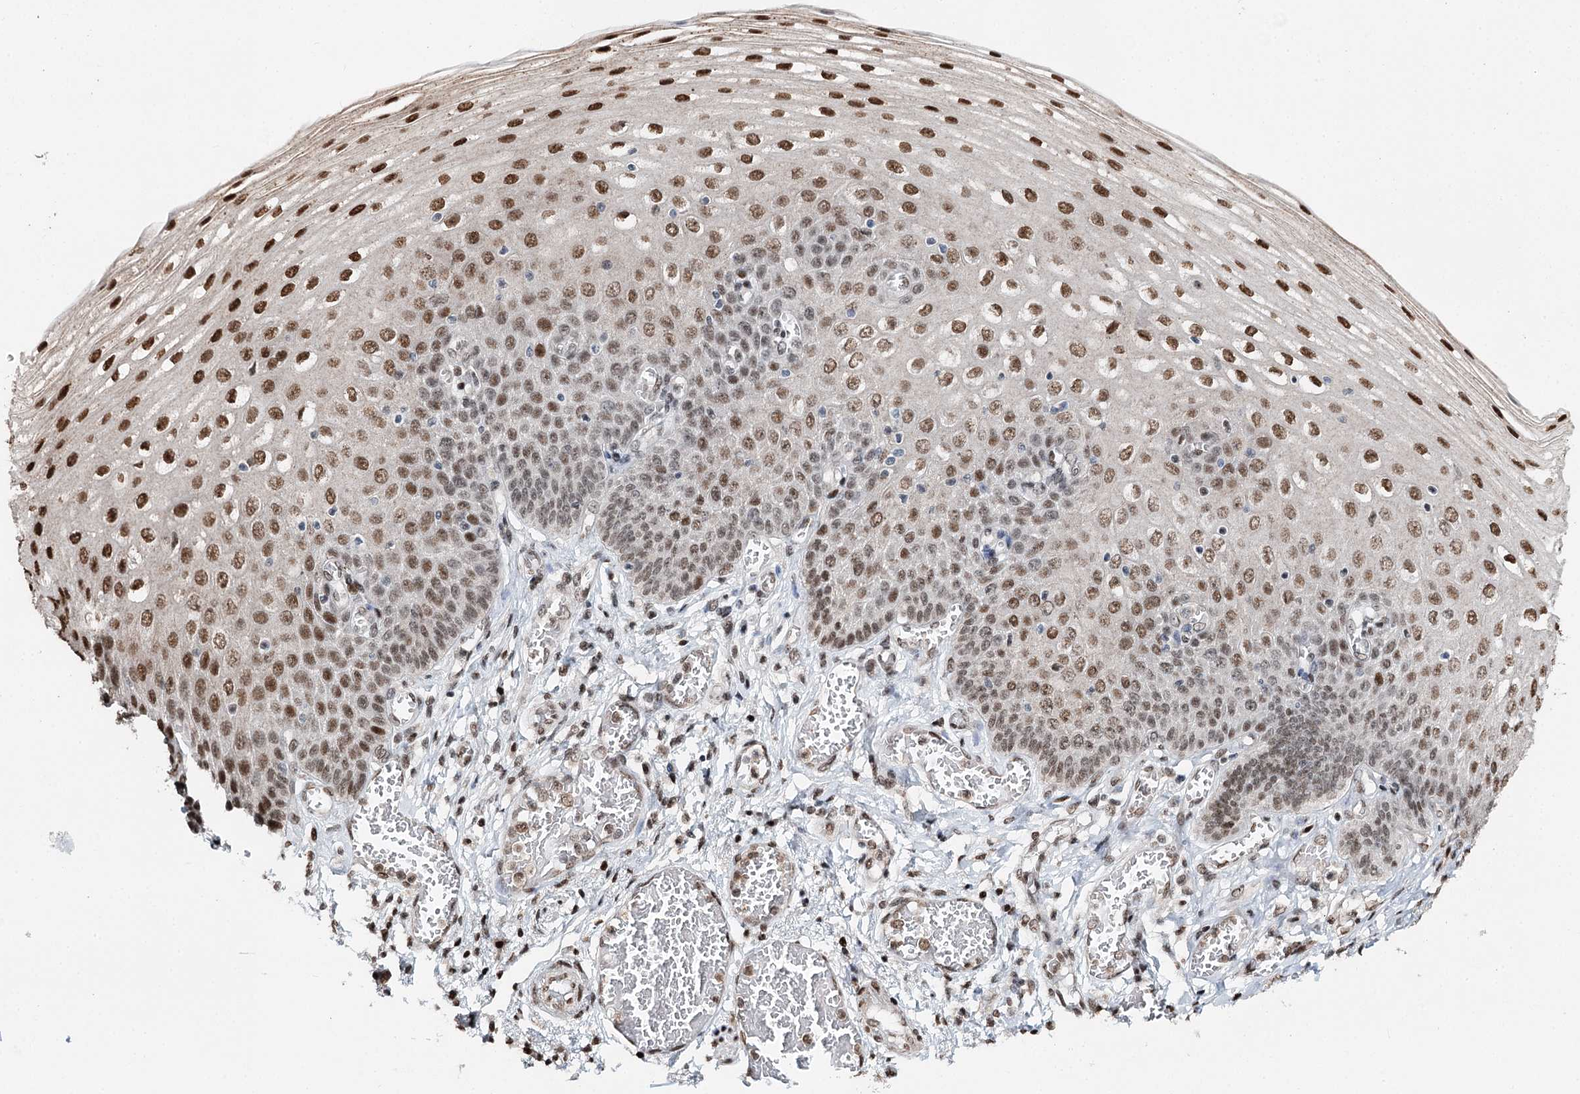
{"staining": {"intensity": "moderate", "quantity": ">75%", "location": "nuclear"}, "tissue": "esophagus", "cell_type": "Squamous epithelial cells", "image_type": "normal", "snomed": [{"axis": "morphology", "description": "Normal tissue, NOS"}, {"axis": "topography", "description": "Esophagus"}], "caption": "Approximately >75% of squamous epithelial cells in unremarkable human esophagus demonstrate moderate nuclear protein expression as visualized by brown immunohistochemical staining.", "gene": "RPS27A", "patient": {"sex": "male", "age": 81}}